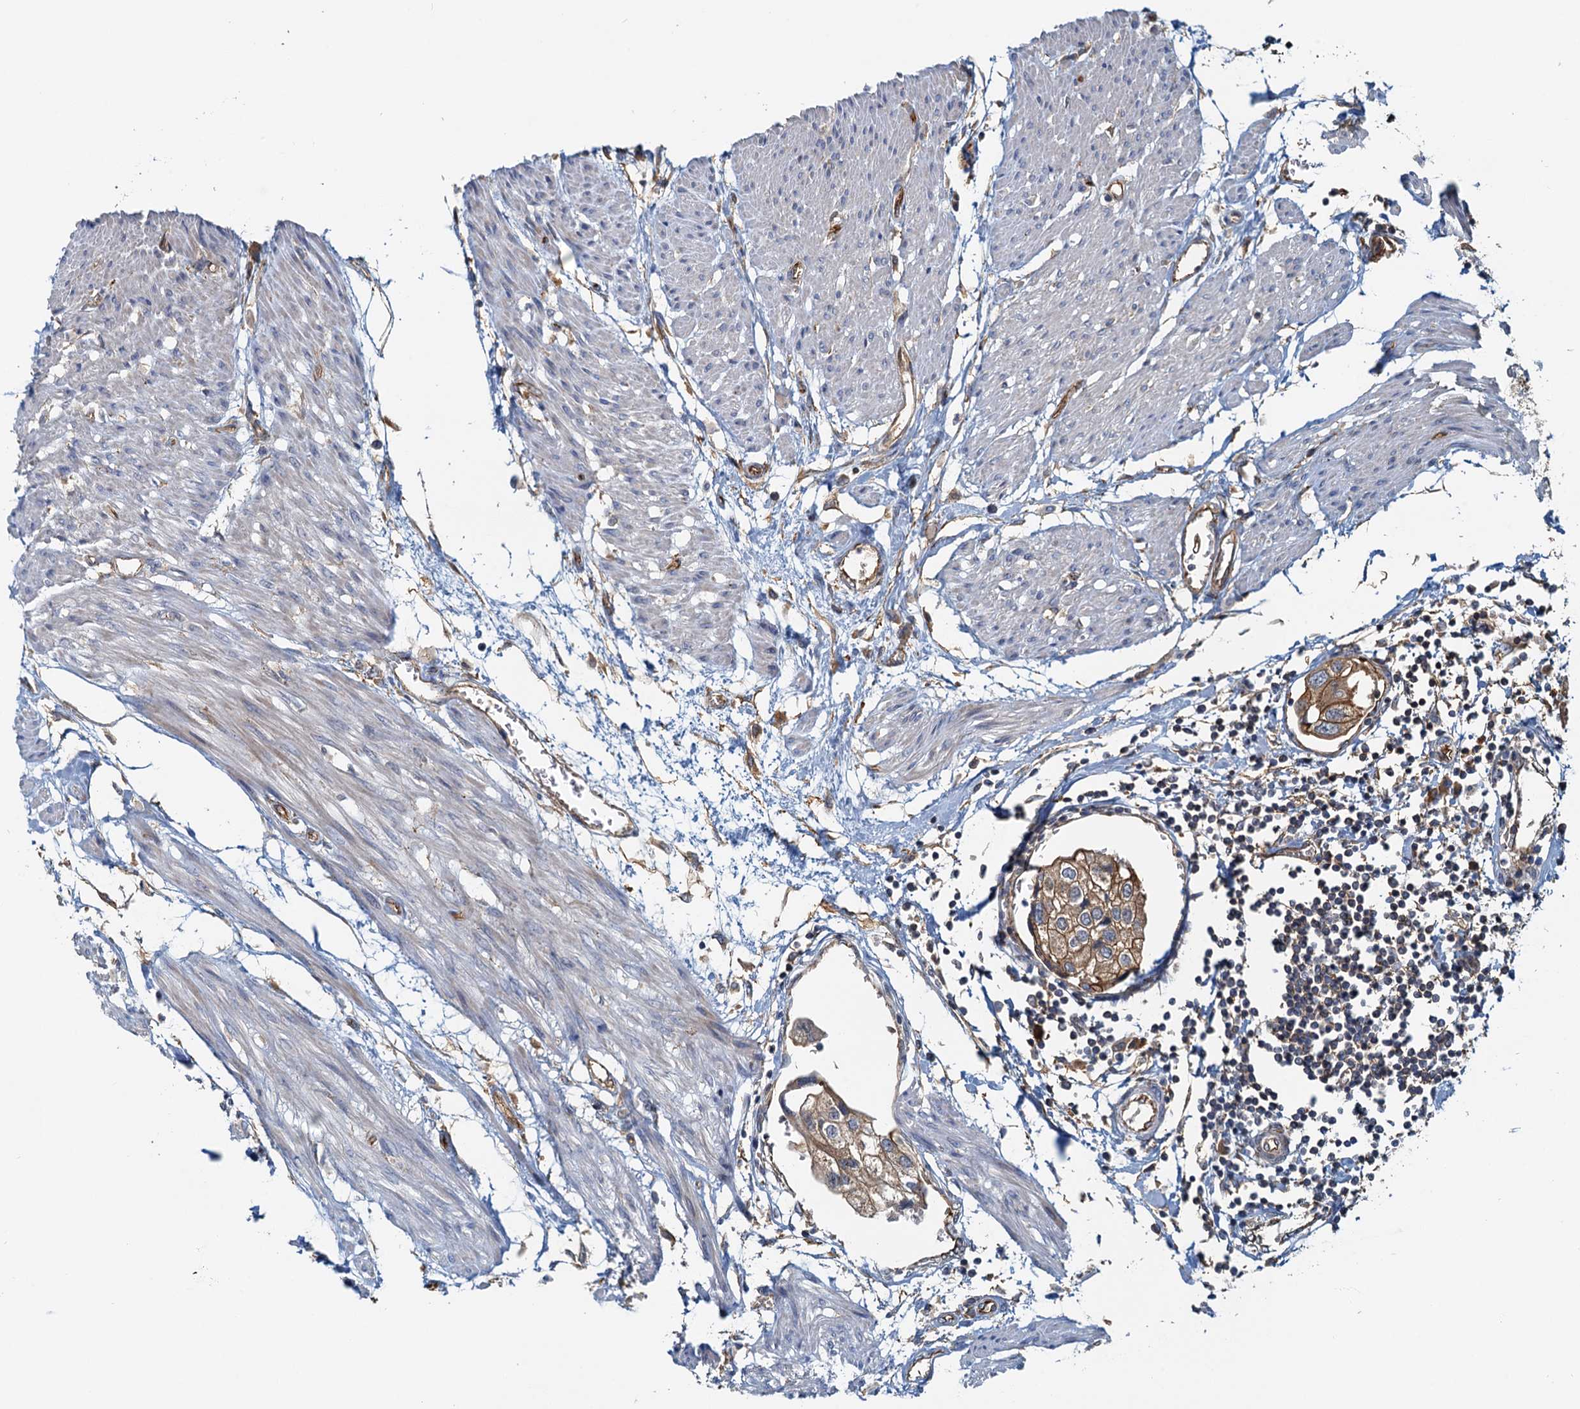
{"staining": {"intensity": "moderate", "quantity": ">75%", "location": "cytoplasmic/membranous"}, "tissue": "urothelial cancer", "cell_type": "Tumor cells", "image_type": "cancer", "snomed": [{"axis": "morphology", "description": "Urothelial carcinoma, High grade"}, {"axis": "topography", "description": "Urinary bladder"}], "caption": "Brown immunohistochemical staining in high-grade urothelial carcinoma displays moderate cytoplasmic/membranous expression in about >75% of tumor cells.", "gene": "NIPAL3", "patient": {"sex": "male", "age": 64}}